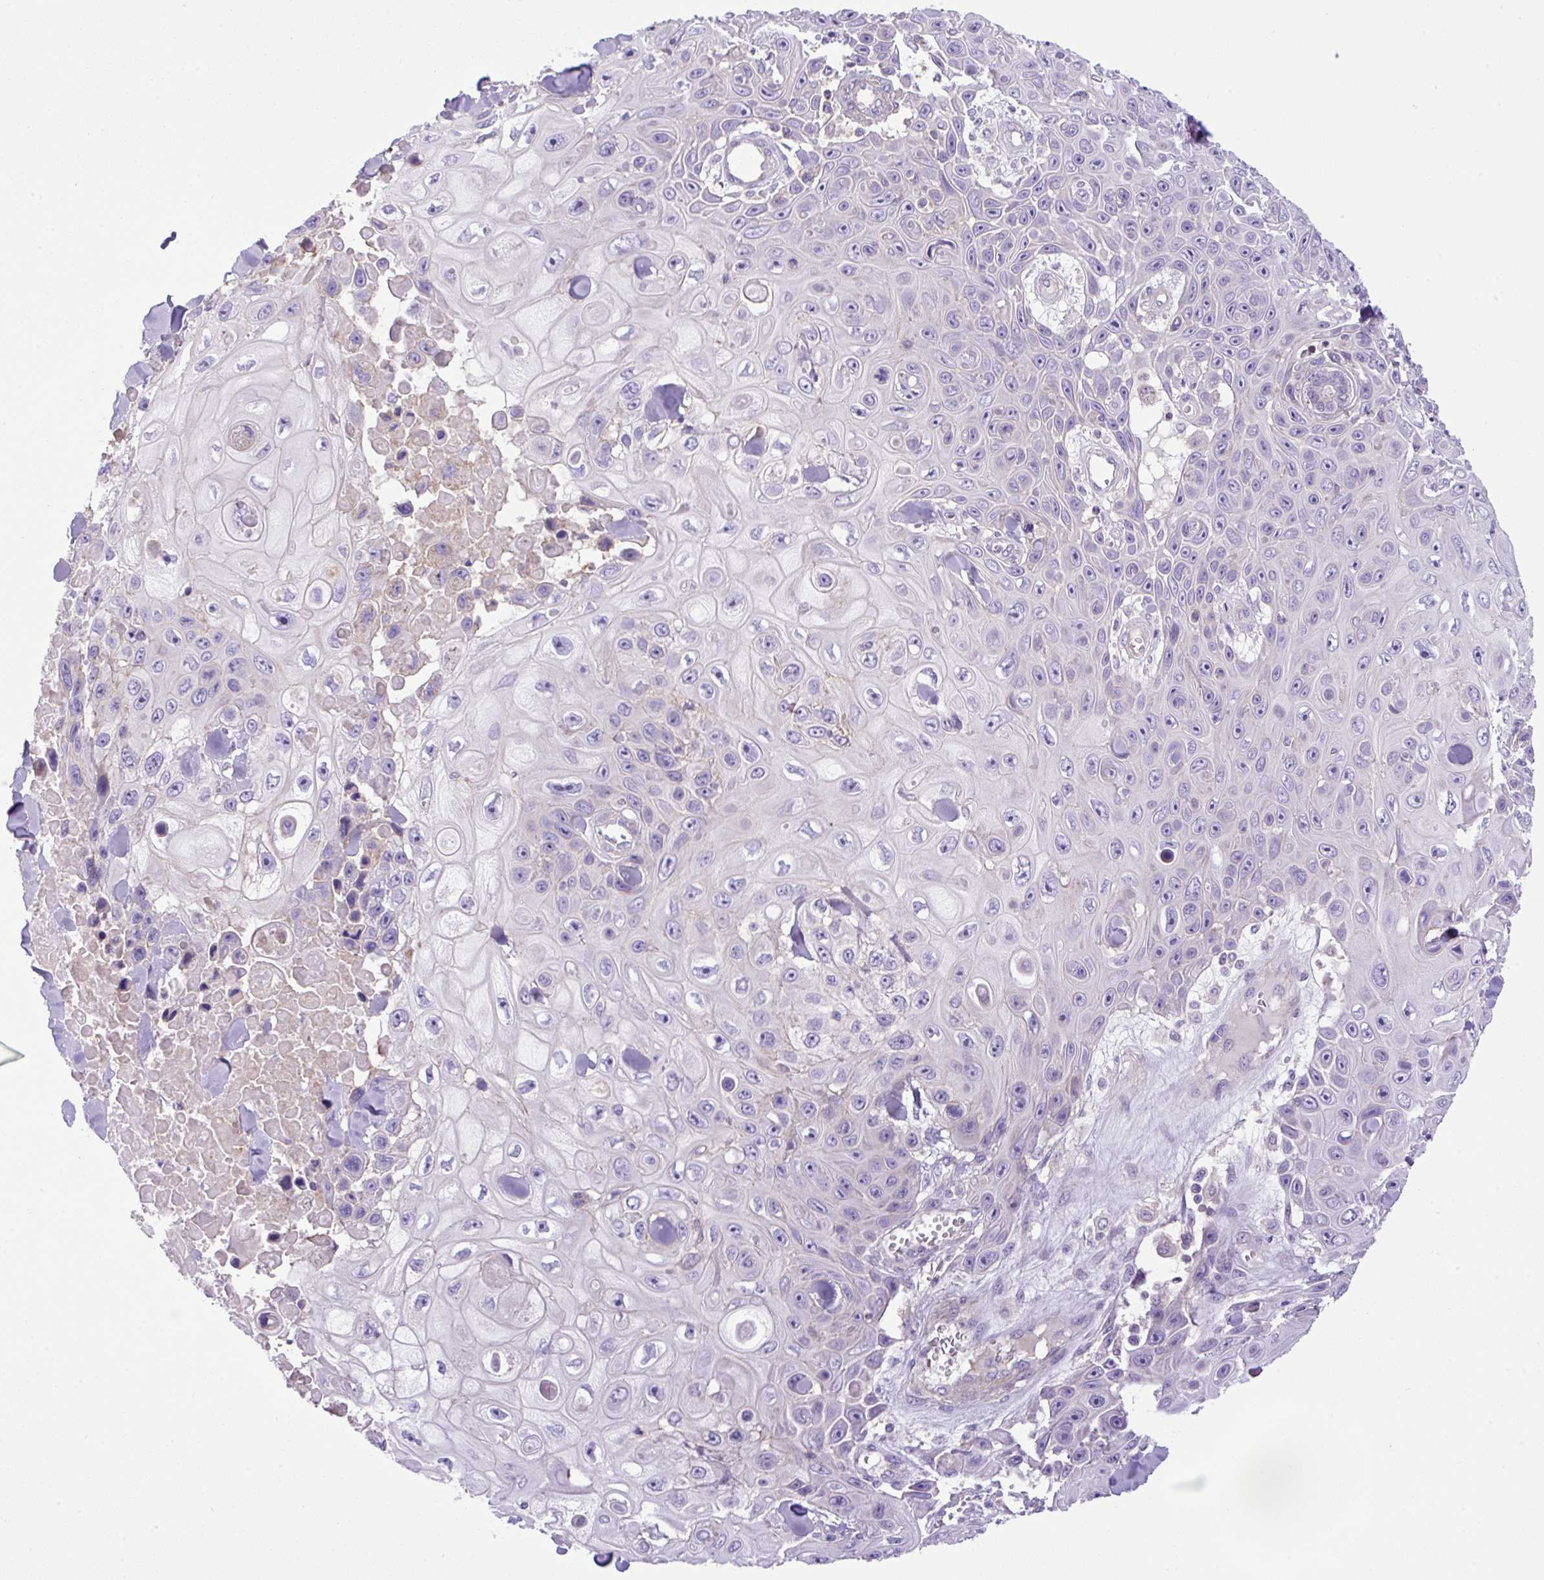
{"staining": {"intensity": "negative", "quantity": "none", "location": "none"}, "tissue": "skin cancer", "cell_type": "Tumor cells", "image_type": "cancer", "snomed": [{"axis": "morphology", "description": "Squamous cell carcinoma, NOS"}, {"axis": "topography", "description": "Skin"}], "caption": "Skin cancer (squamous cell carcinoma) was stained to show a protein in brown. There is no significant expression in tumor cells. Brightfield microscopy of IHC stained with DAB (brown) and hematoxylin (blue), captured at high magnification.", "gene": "NPTN", "patient": {"sex": "male", "age": 82}}